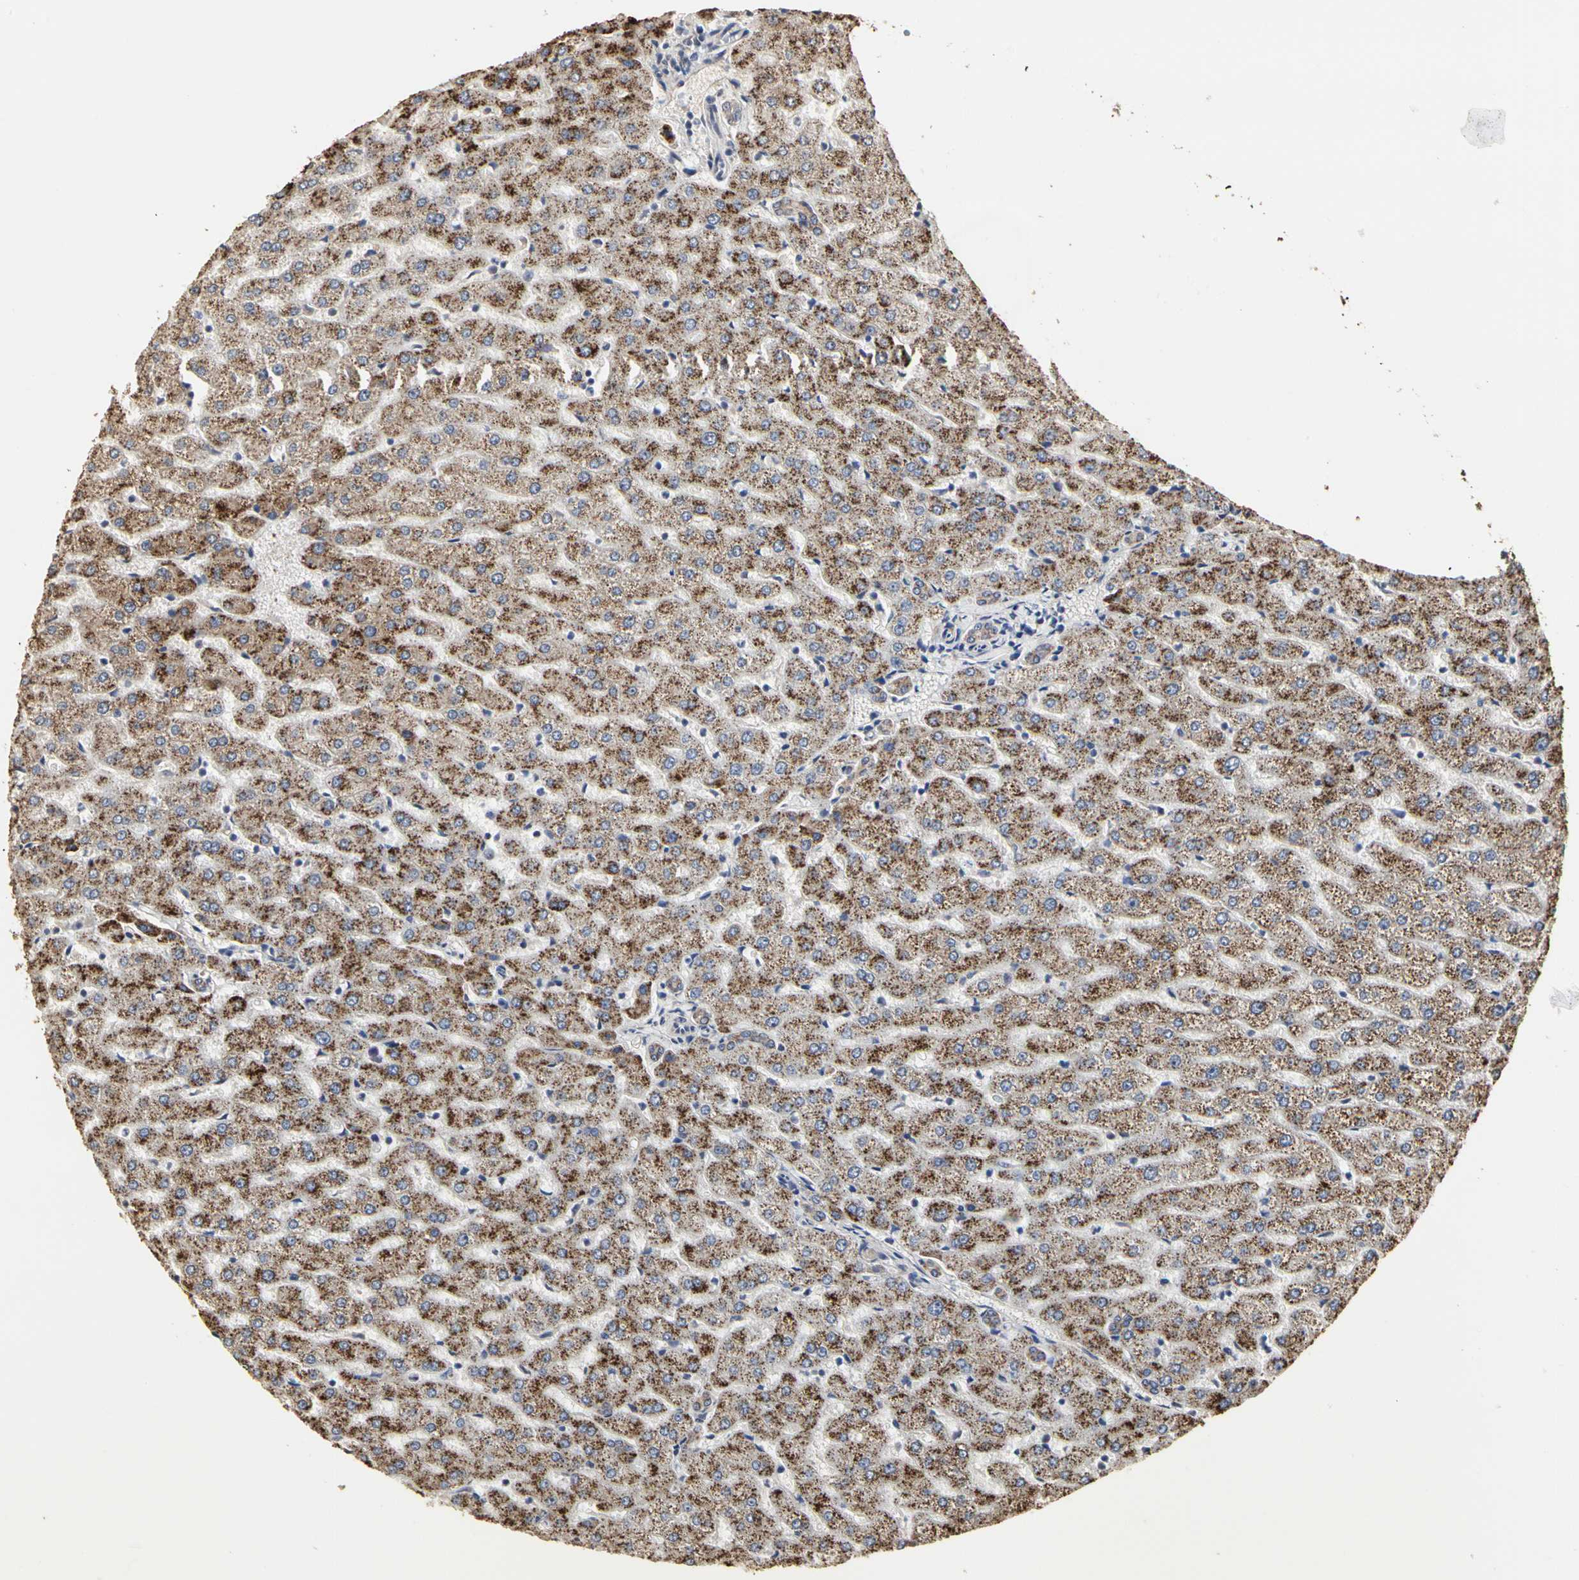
{"staining": {"intensity": "moderate", "quantity": ">75%", "location": "cytoplasmic/membranous"}, "tissue": "liver", "cell_type": "Cholangiocytes", "image_type": "normal", "snomed": [{"axis": "morphology", "description": "Normal tissue, NOS"}, {"axis": "morphology", "description": "Fibrosis, NOS"}, {"axis": "topography", "description": "Liver"}], "caption": "Moderate cytoplasmic/membranous protein positivity is seen in about >75% of cholangiocytes in liver. The protein is shown in brown color, while the nuclei are stained blue.", "gene": "TAOK1", "patient": {"sex": "female", "age": 29}}